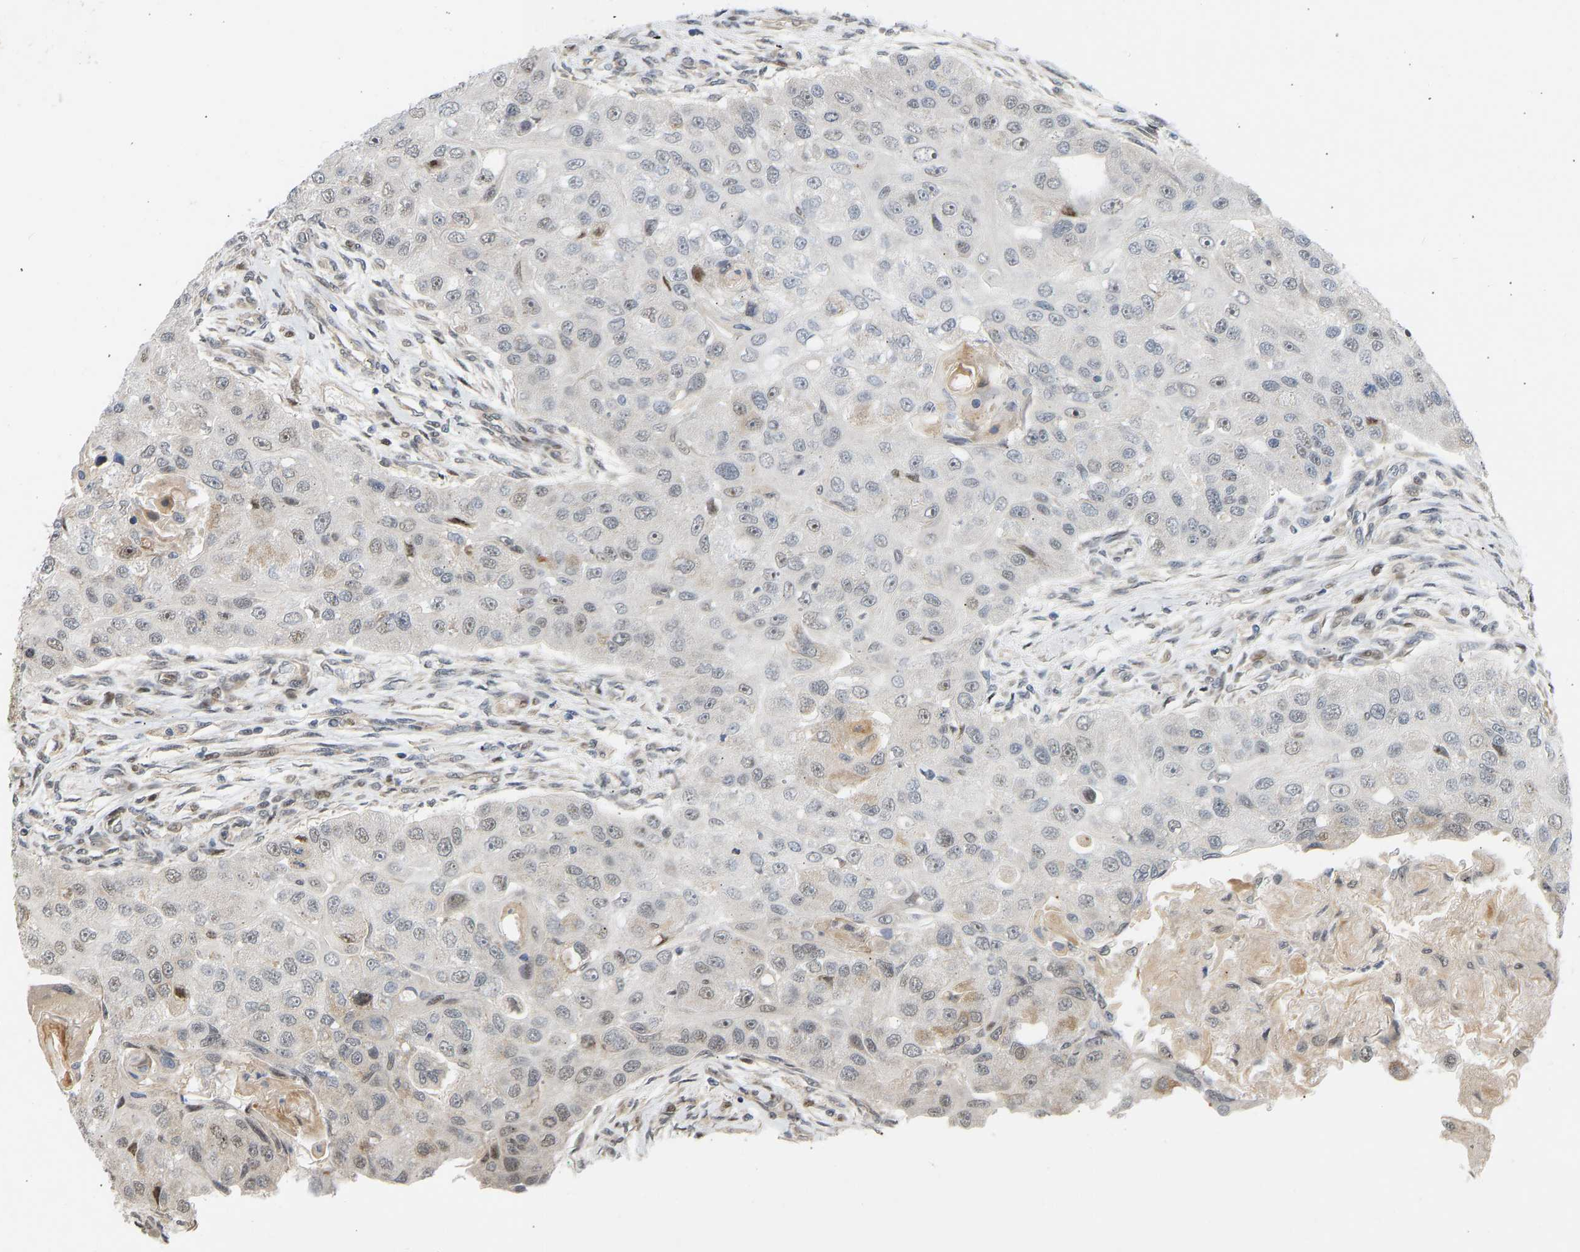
{"staining": {"intensity": "moderate", "quantity": "<25%", "location": "cytoplasmic/membranous,nuclear"}, "tissue": "head and neck cancer", "cell_type": "Tumor cells", "image_type": "cancer", "snomed": [{"axis": "morphology", "description": "Normal tissue, NOS"}, {"axis": "morphology", "description": "Squamous cell carcinoma, NOS"}, {"axis": "topography", "description": "Skeletal muscle"}, {"axis": "topography", "description": "Head-Neck"}], "caption": "Immunohistochemistry (IHC) of human head and neck cancer (squamous cell carcinoma) reveals low levels of moderate cytoplasmic/membranous and nuclear positivity in approximately <25% of tumor cells. The protein is stained brown, and the nuclei are stained in blue (DAB (3,3'-diaminobenzidine) IHC with brightfield microscopy, high magnification).", "gene": "BAG1", "patient": {"sex": "male", "age": 51}}